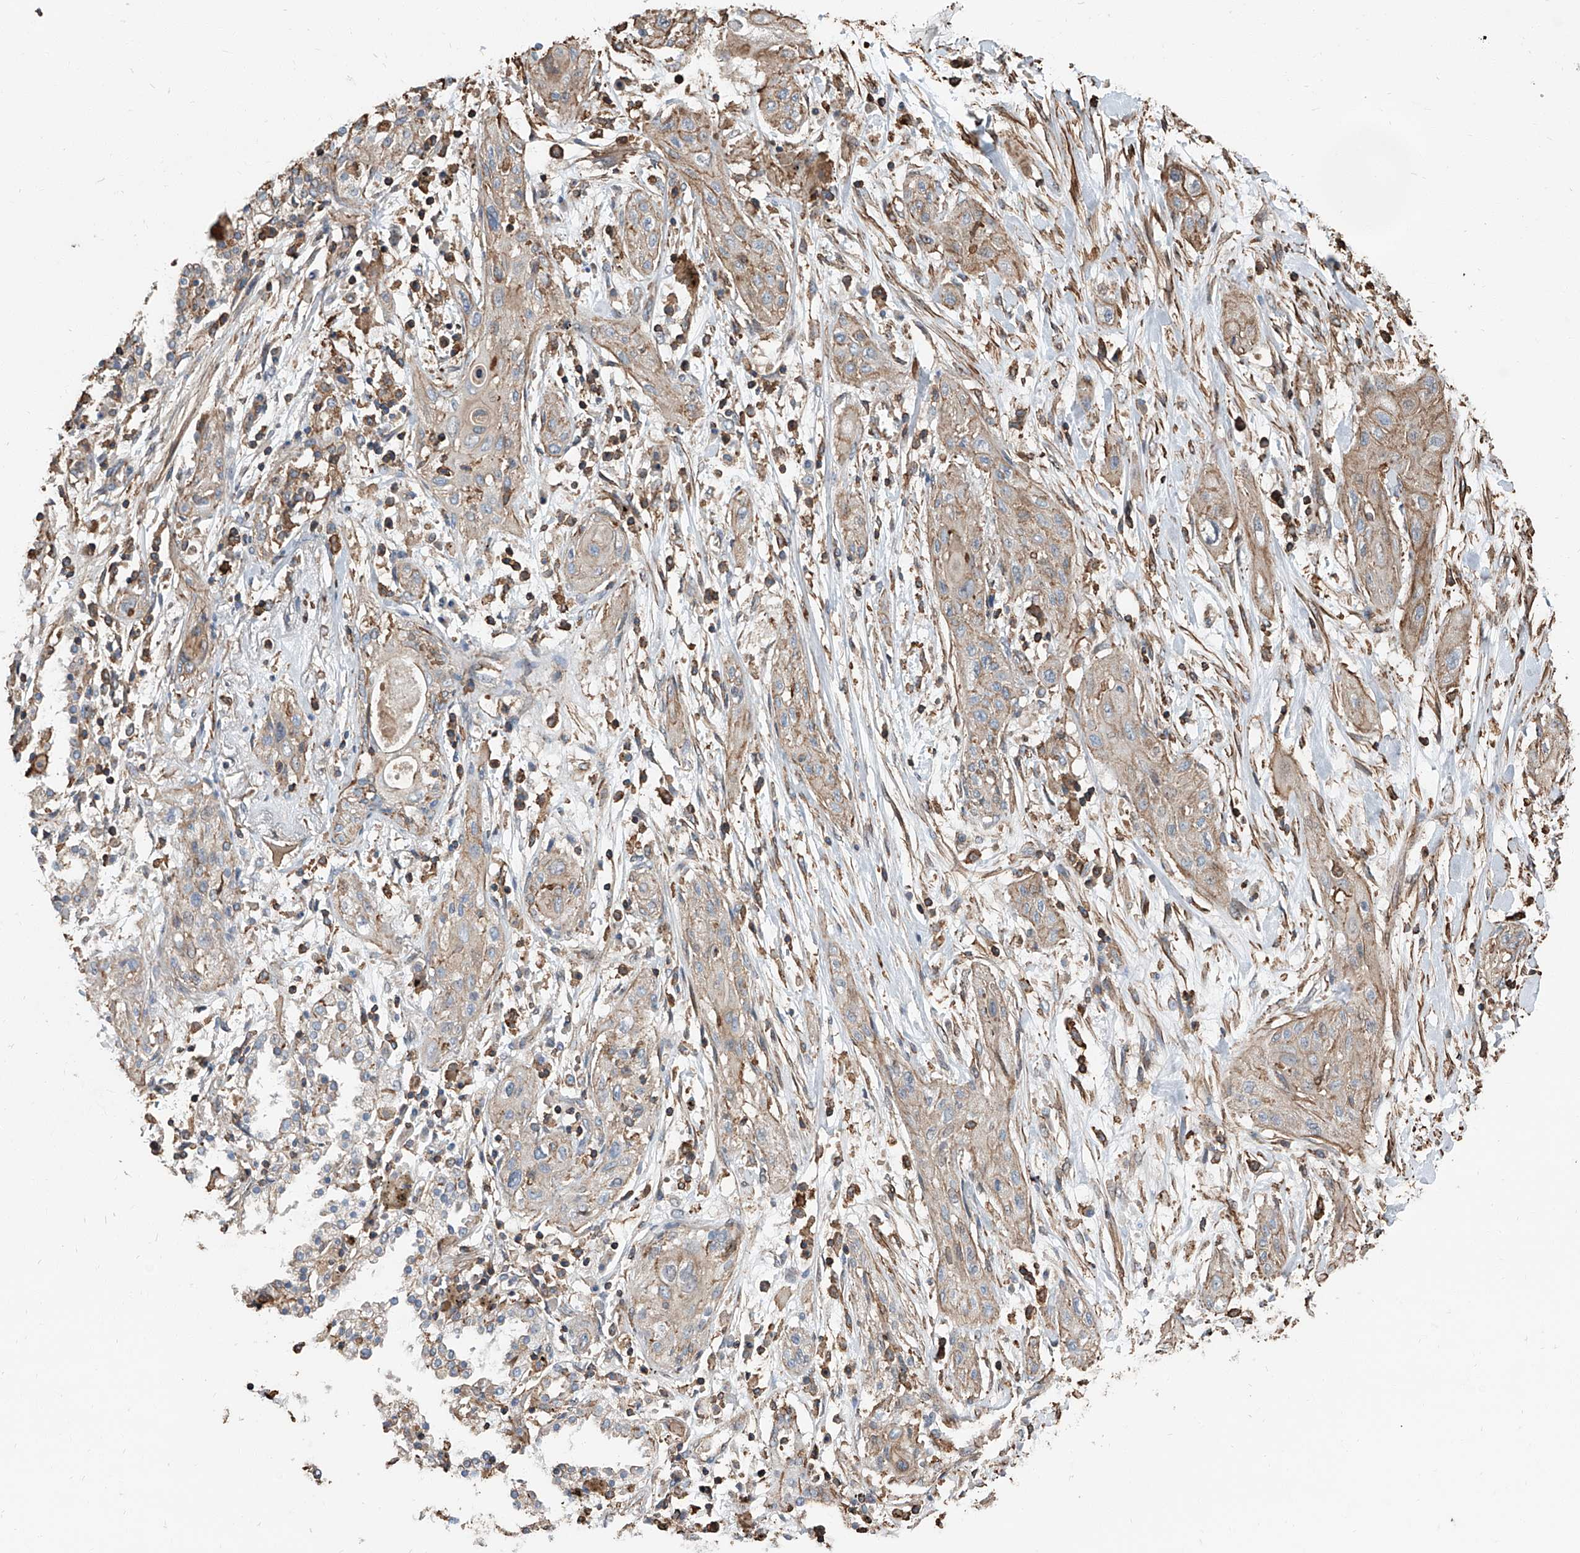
{"staining": {"intensity": "weak", "quantity": "<25%", "location": "cytoplasmic/membranous"}, "tissue": "lung cancer", "cell_type": "Tumor cells", "image_type": "cancer", "snomed": [{"axis": "morphology", "description": "Squamous cell carcinoma, NOS"}, {"axis": "topography", "description": "Lung"}], "caption": "Protein analysis of squamous cell carcinoma (lung) exhibits no significant positivity in tumor cells.", "gene": "PIEZO2", "patient": {"sex": "female", "age": 47}}